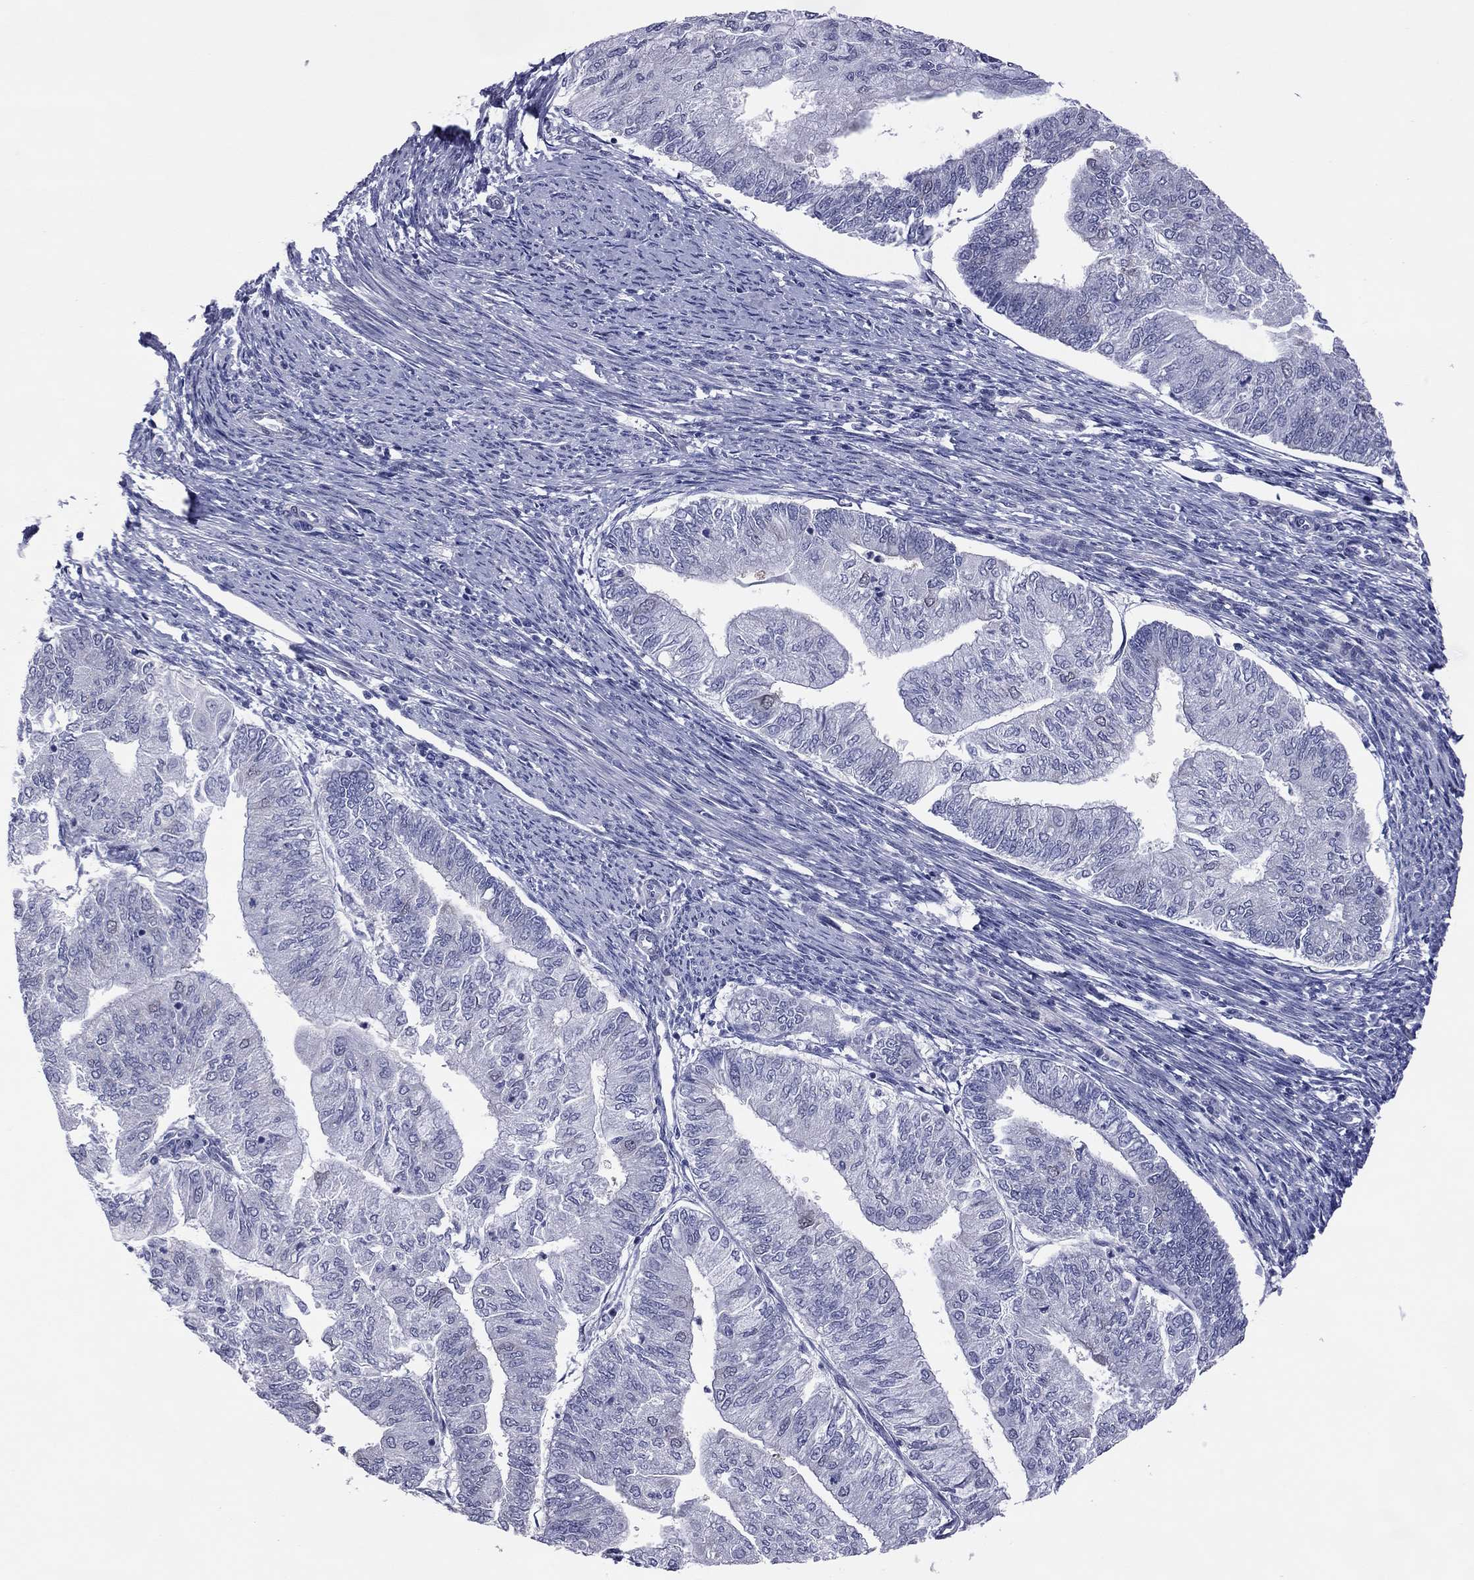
{"staining": {"intensity": "negative", "quantity": "none", "location": "none"}, "tissue": "endometrial cancer", "cell_type": "Tumor cells", "image_type": "cancer", "snomed": [{"axis": "morphology", "description": "Adenocarcinoma, NOS"}, {"axis": "topography", "description": "Endometrium"}], "caption": "High magnification brightfield microscopy of endometrial cancer (adenocarcinoma) stained with DAB (3,3'-diaminobenzidine) (brown) and counterstained with hematoxylin (blue): tumor cells show no significant expression.", "gene": "POU5F2", "patient": {"sex": "female", "age": 59}}